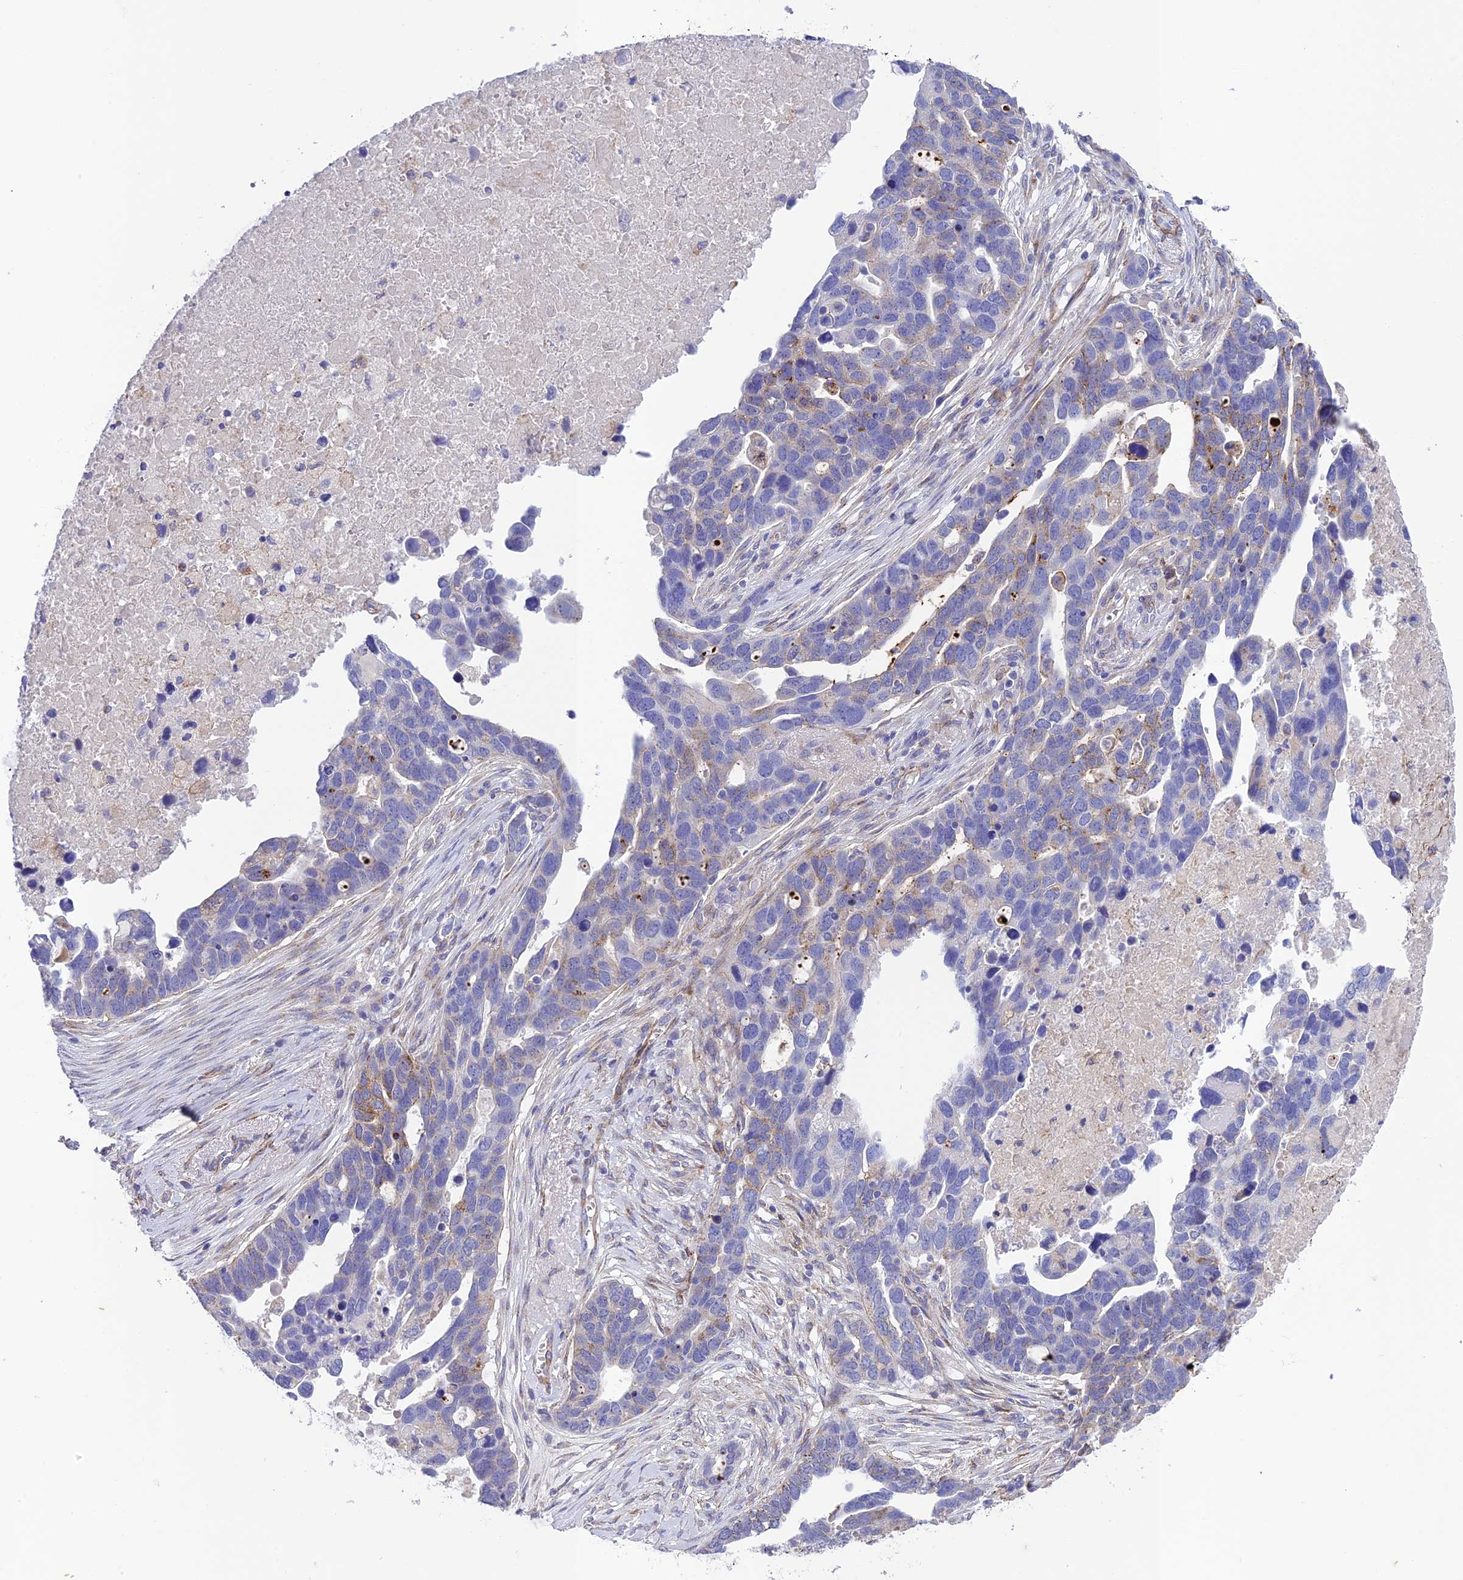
{"staining": {"intensity": "weak", "quantity": "<25%", "location": "cytoplasmic/membranous"}, "tissue": "ovarian cancer", "cell_type": "Tumor cells", "image_type": "cancer", "snomed": [{"axis": "morphology", "description": "Cystadenocarcinoma, serous, NOS"}, {"axis": "topography", "description": "Ovary"}], "caption": "Ovarian cancer was stained to show a protein in brown. There is no significant expression in tumor cells.", "gene": "TNS1", "patient": {"sex": "female", "age": 54}}